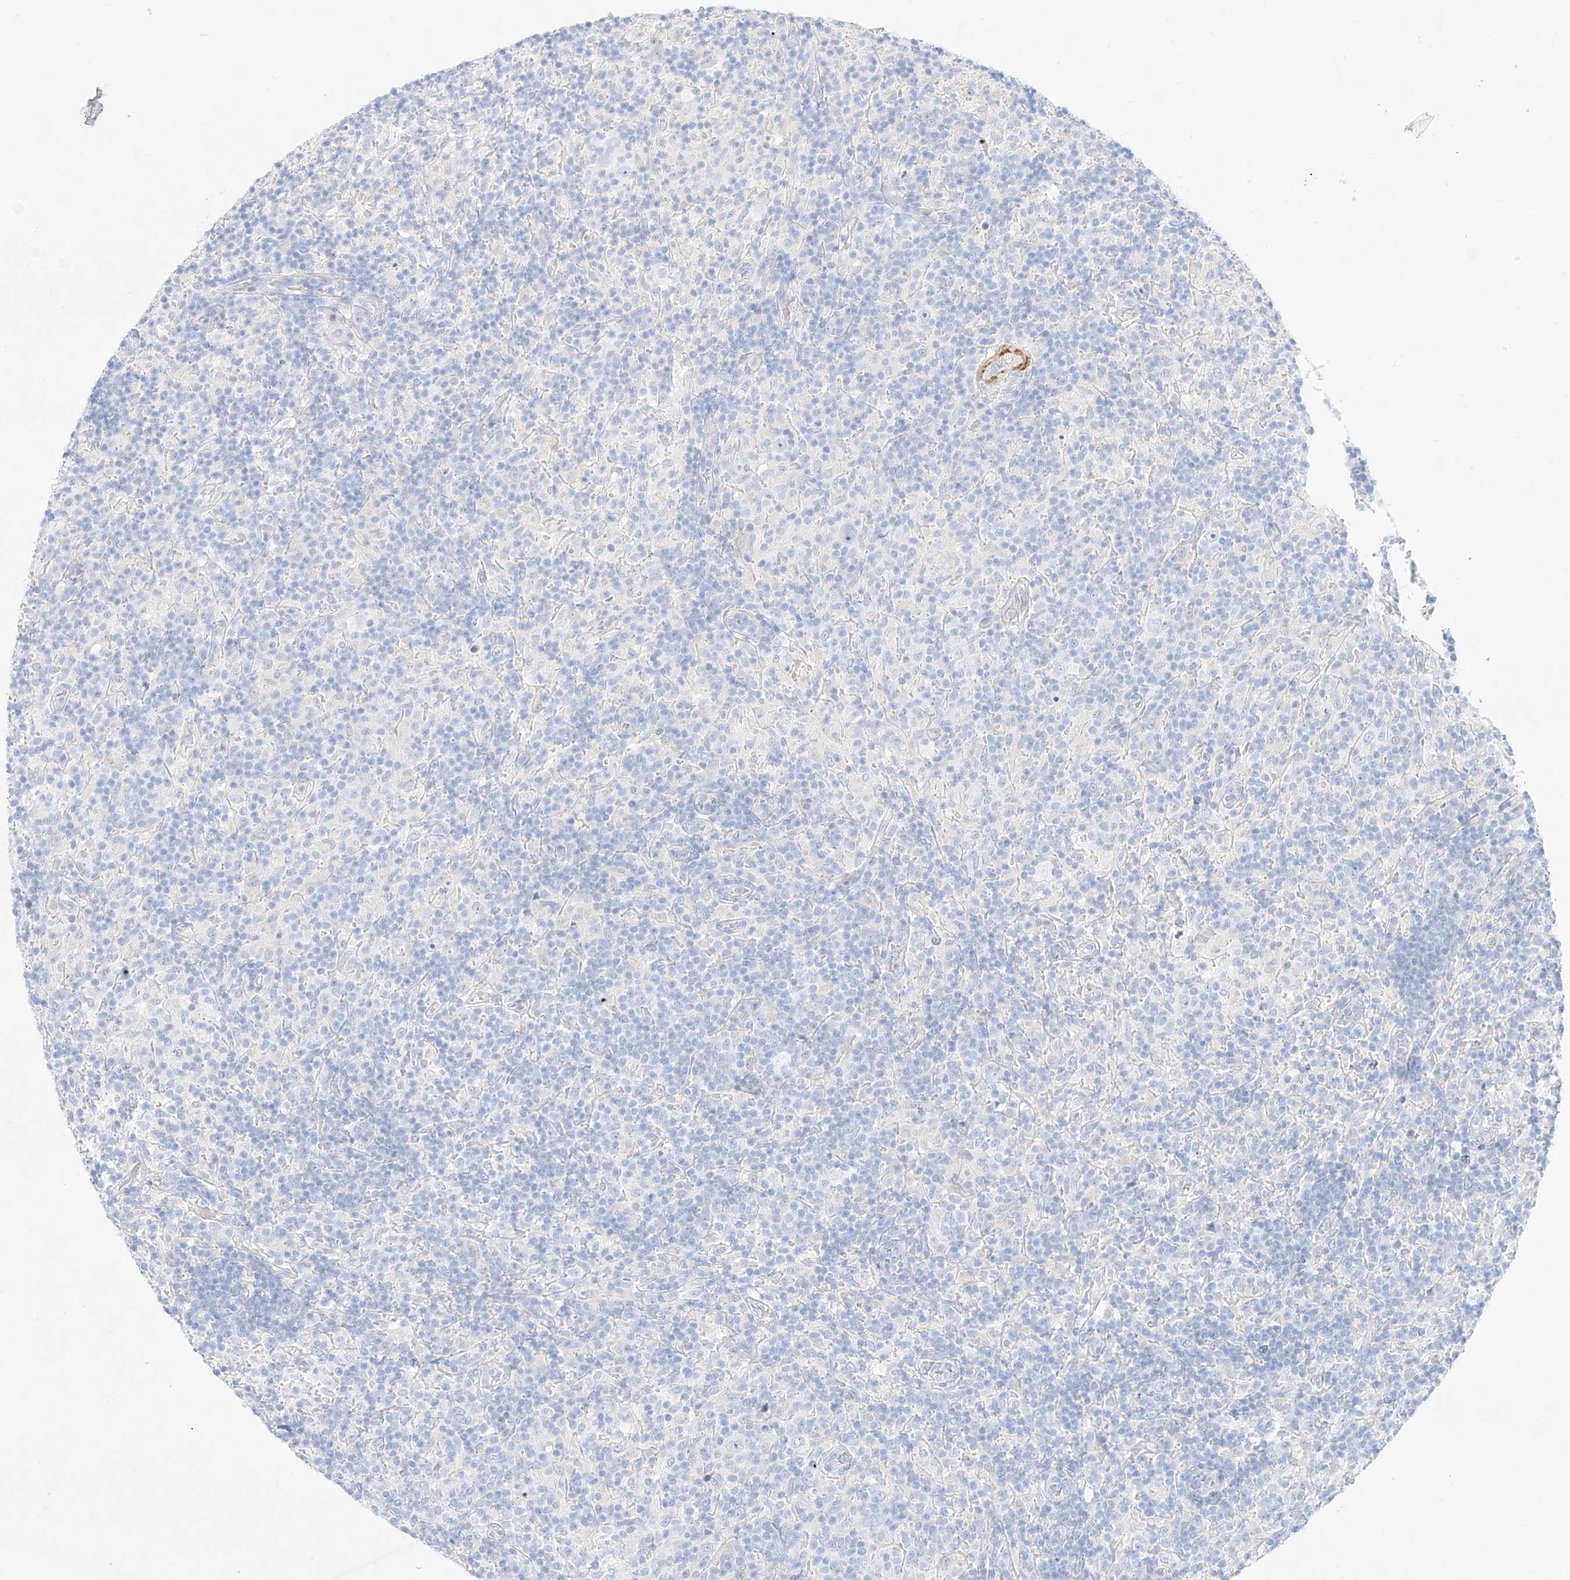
{"staining": {"intensity": "negative", "quantity": "none", "location": "none"}, "tissue": "lymphoma", "cell_type": "Tumor cells", "image_type": "cancer", "snomed": [{"axis": "morphology", "description": "Hodgkin's disease, NOS"}, {"axis": "topography", "description": "Lymph node"}], "caption": "There is no significant expression in tumor cells of Hodgkin's disease.", "gene": "ST3GAL5", "patient": {"sex": "male", "age": 70}}